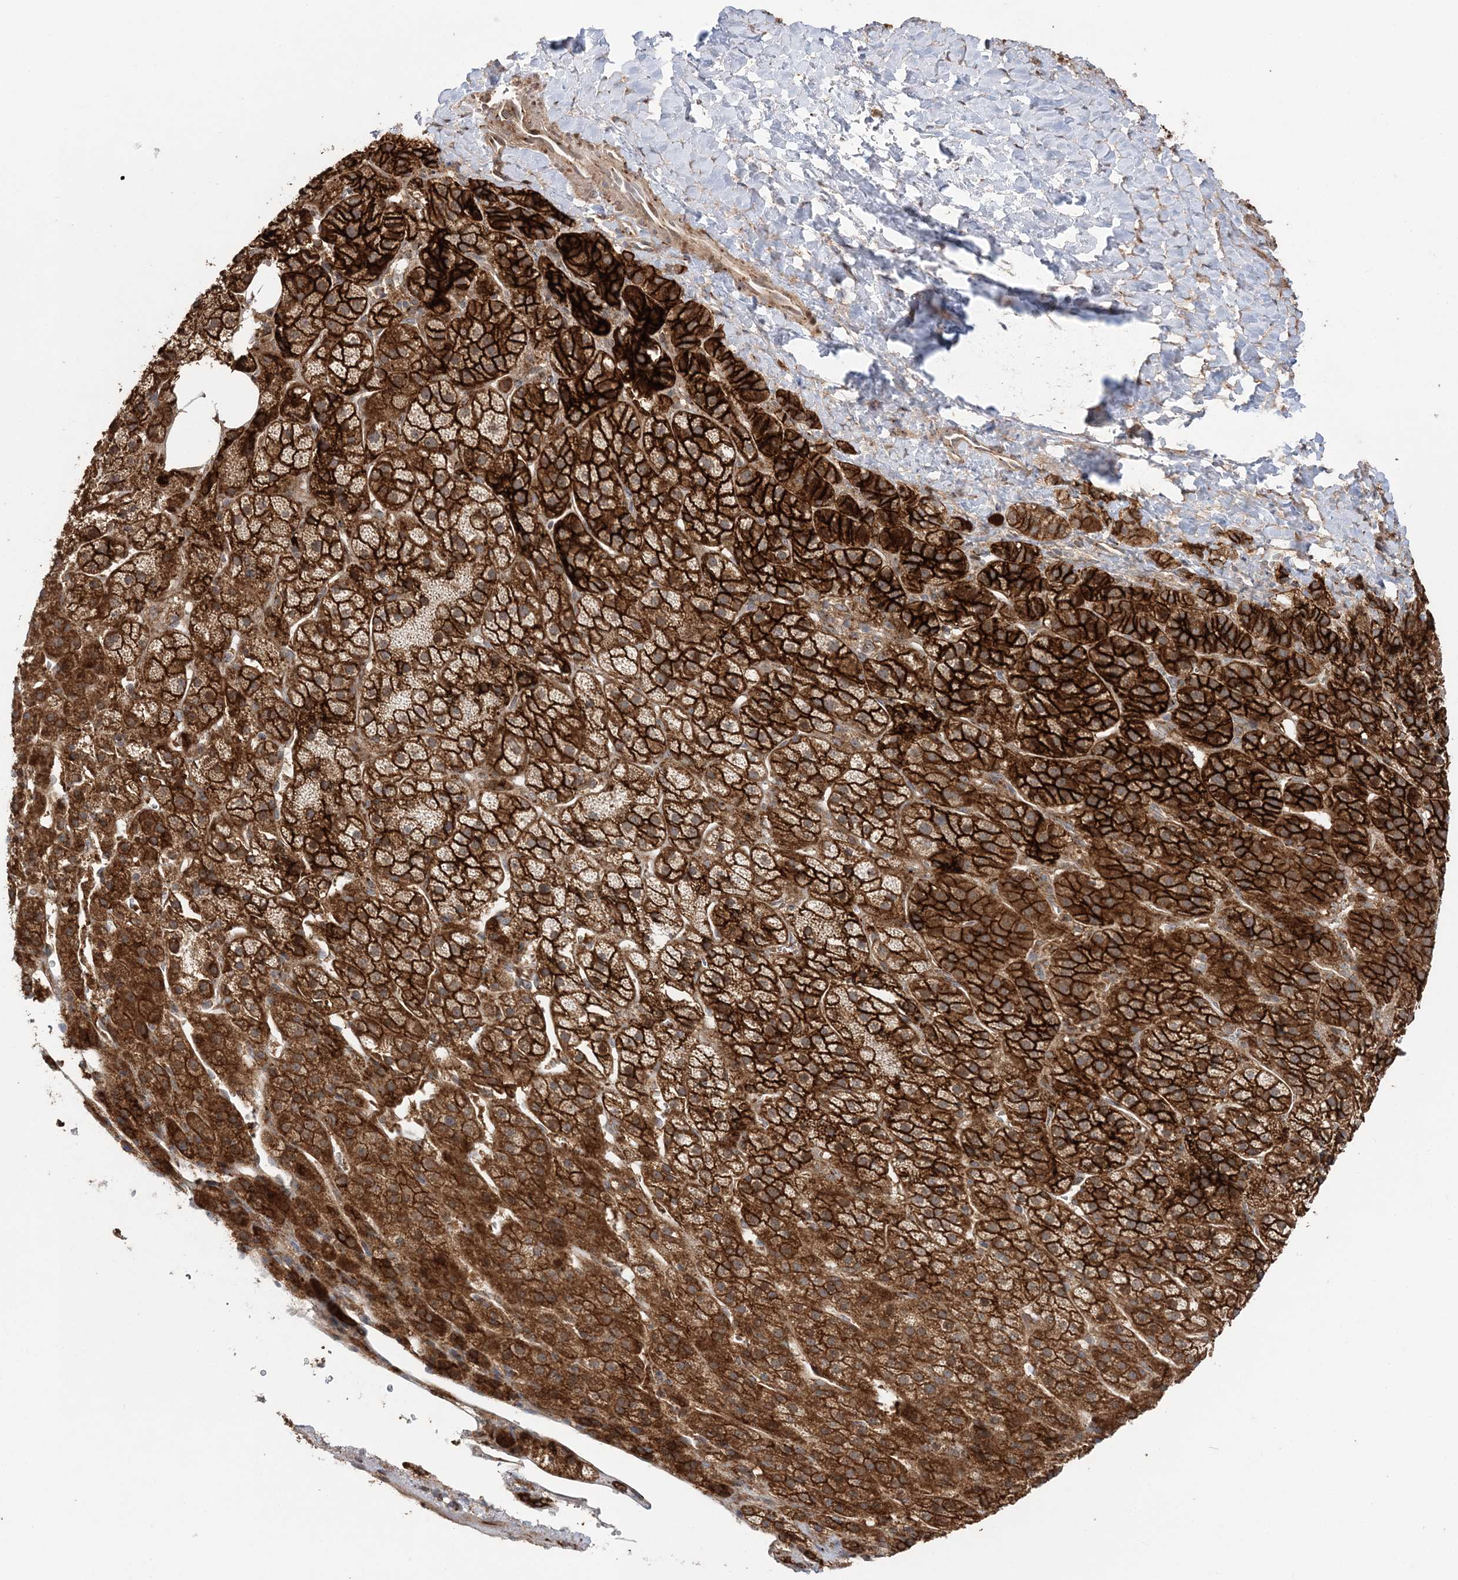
{"staining": {"intensity": "strong", "quantity": ">75%", "location": "cytoplasmic/membranous"}, "tissue": "adrenal gland", "cell_type": "Glandular cells", "image_type": "normal", "snomed": [{"axis": "morphology", "description": "Normal tissue, NOS"}, {"axis": "topography", "description": "Adrenal gland"}], "caption": "Immunohistochemical staining of normal adrenal gland demonstrates strong cytoplasmic/membranous protein expression in approximately >75% of glandular cells.", "gene": "ABCC3", "patient": {"sex": "female", "age": 57}}